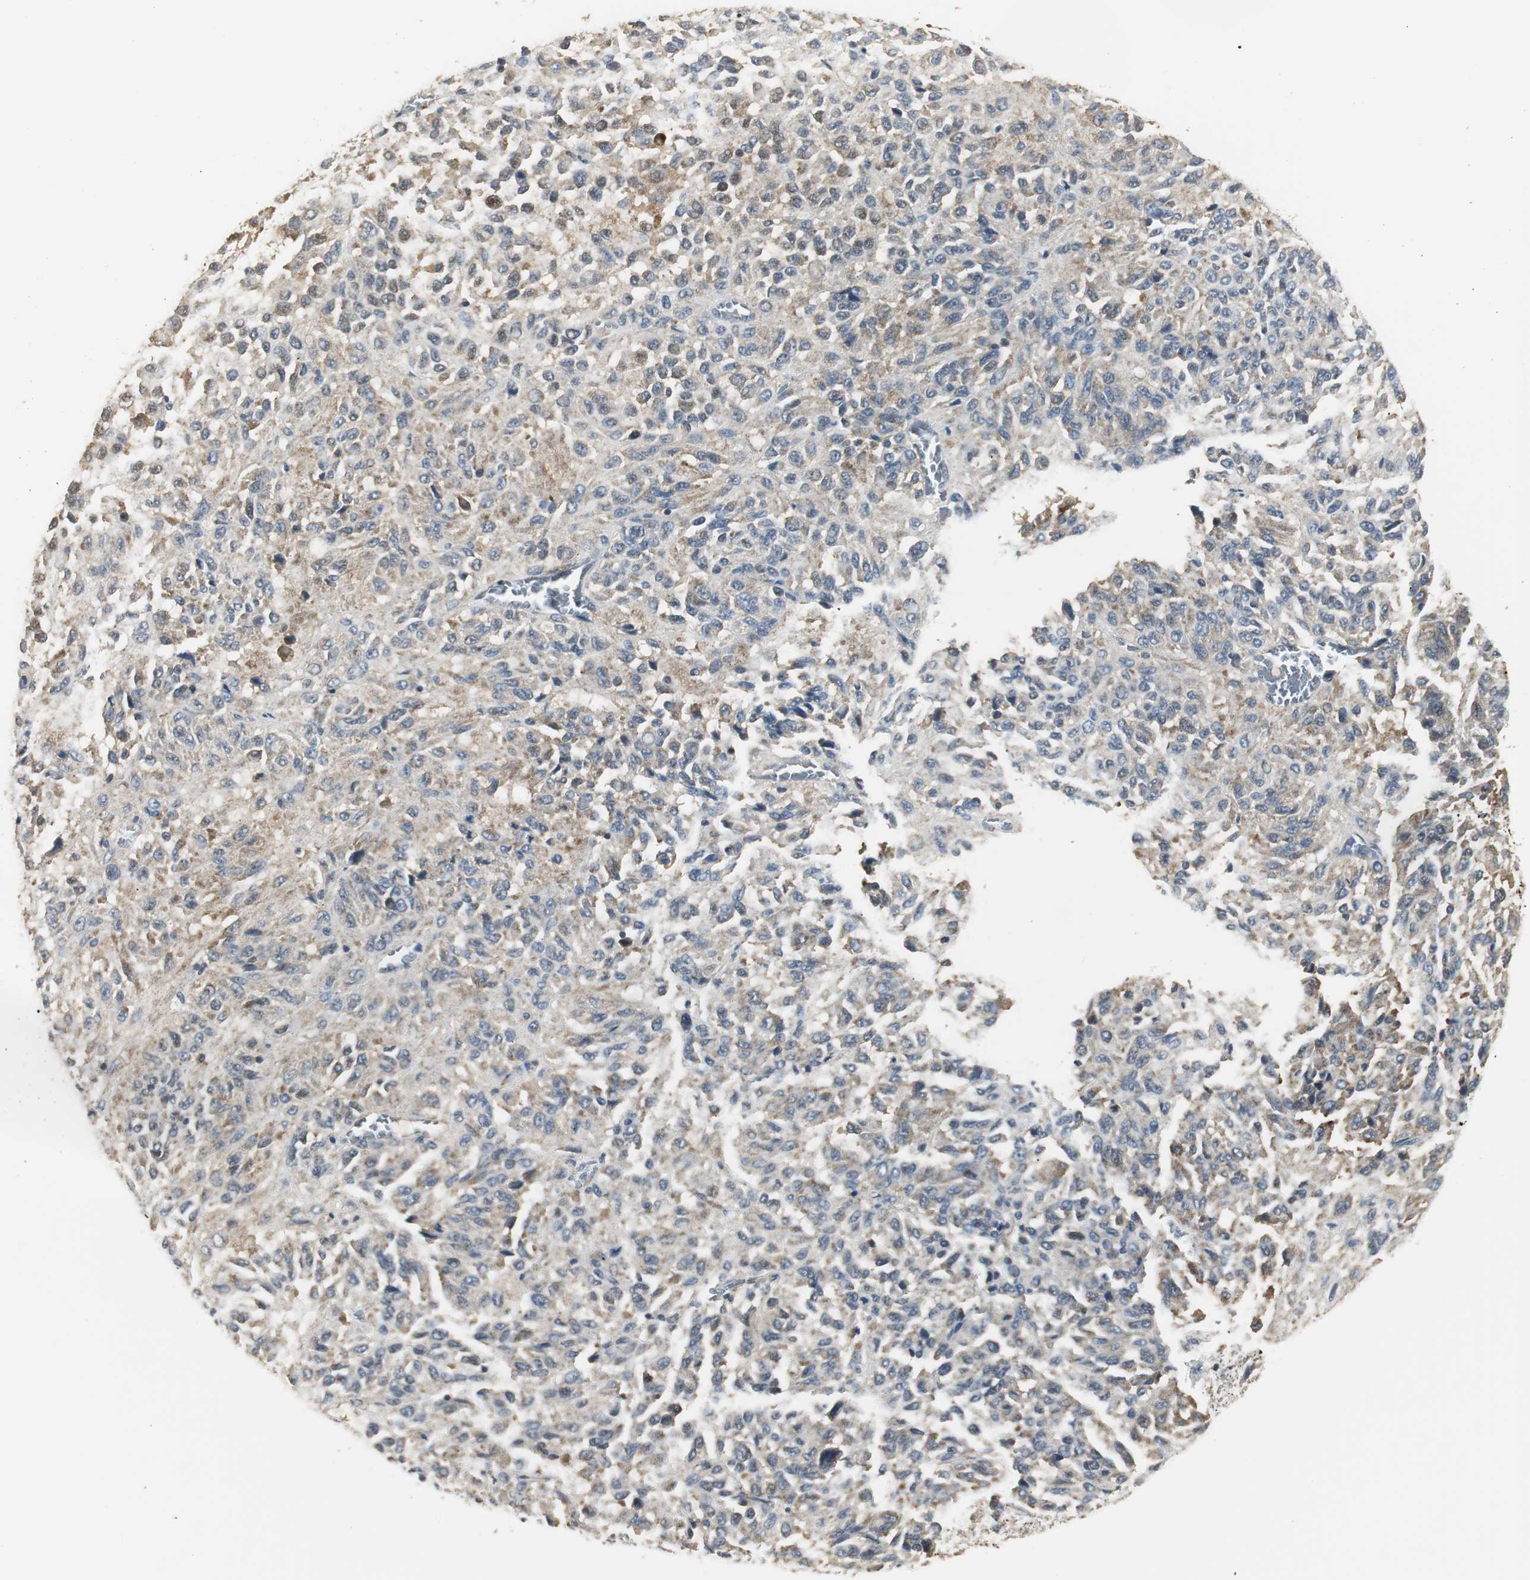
{"staining": {"intensity": "weak", "quantity": ">75%", "location": "cytoplasmic/membranous"}, "tissue": "melanoma", "cell_type": "Tumor cells", "image_type": "cancer", "snomed": [{"axis": "morphology", "description": "Malignant melanoma, Metastatic site"}, {"axis": "topography", "description": "Lung"}], "caption": "IHC photomicrograph of neoplastic tissue: melanoma stained using immunohistochemistry displays low levels of weak protein expression localized specifically in the cytoplasmic/membranous of tumor cells, appearing as a cytoplasmic/membranous brown color.", "gene": "CCT5", "patient": {"sex": "male", "age": 64}}